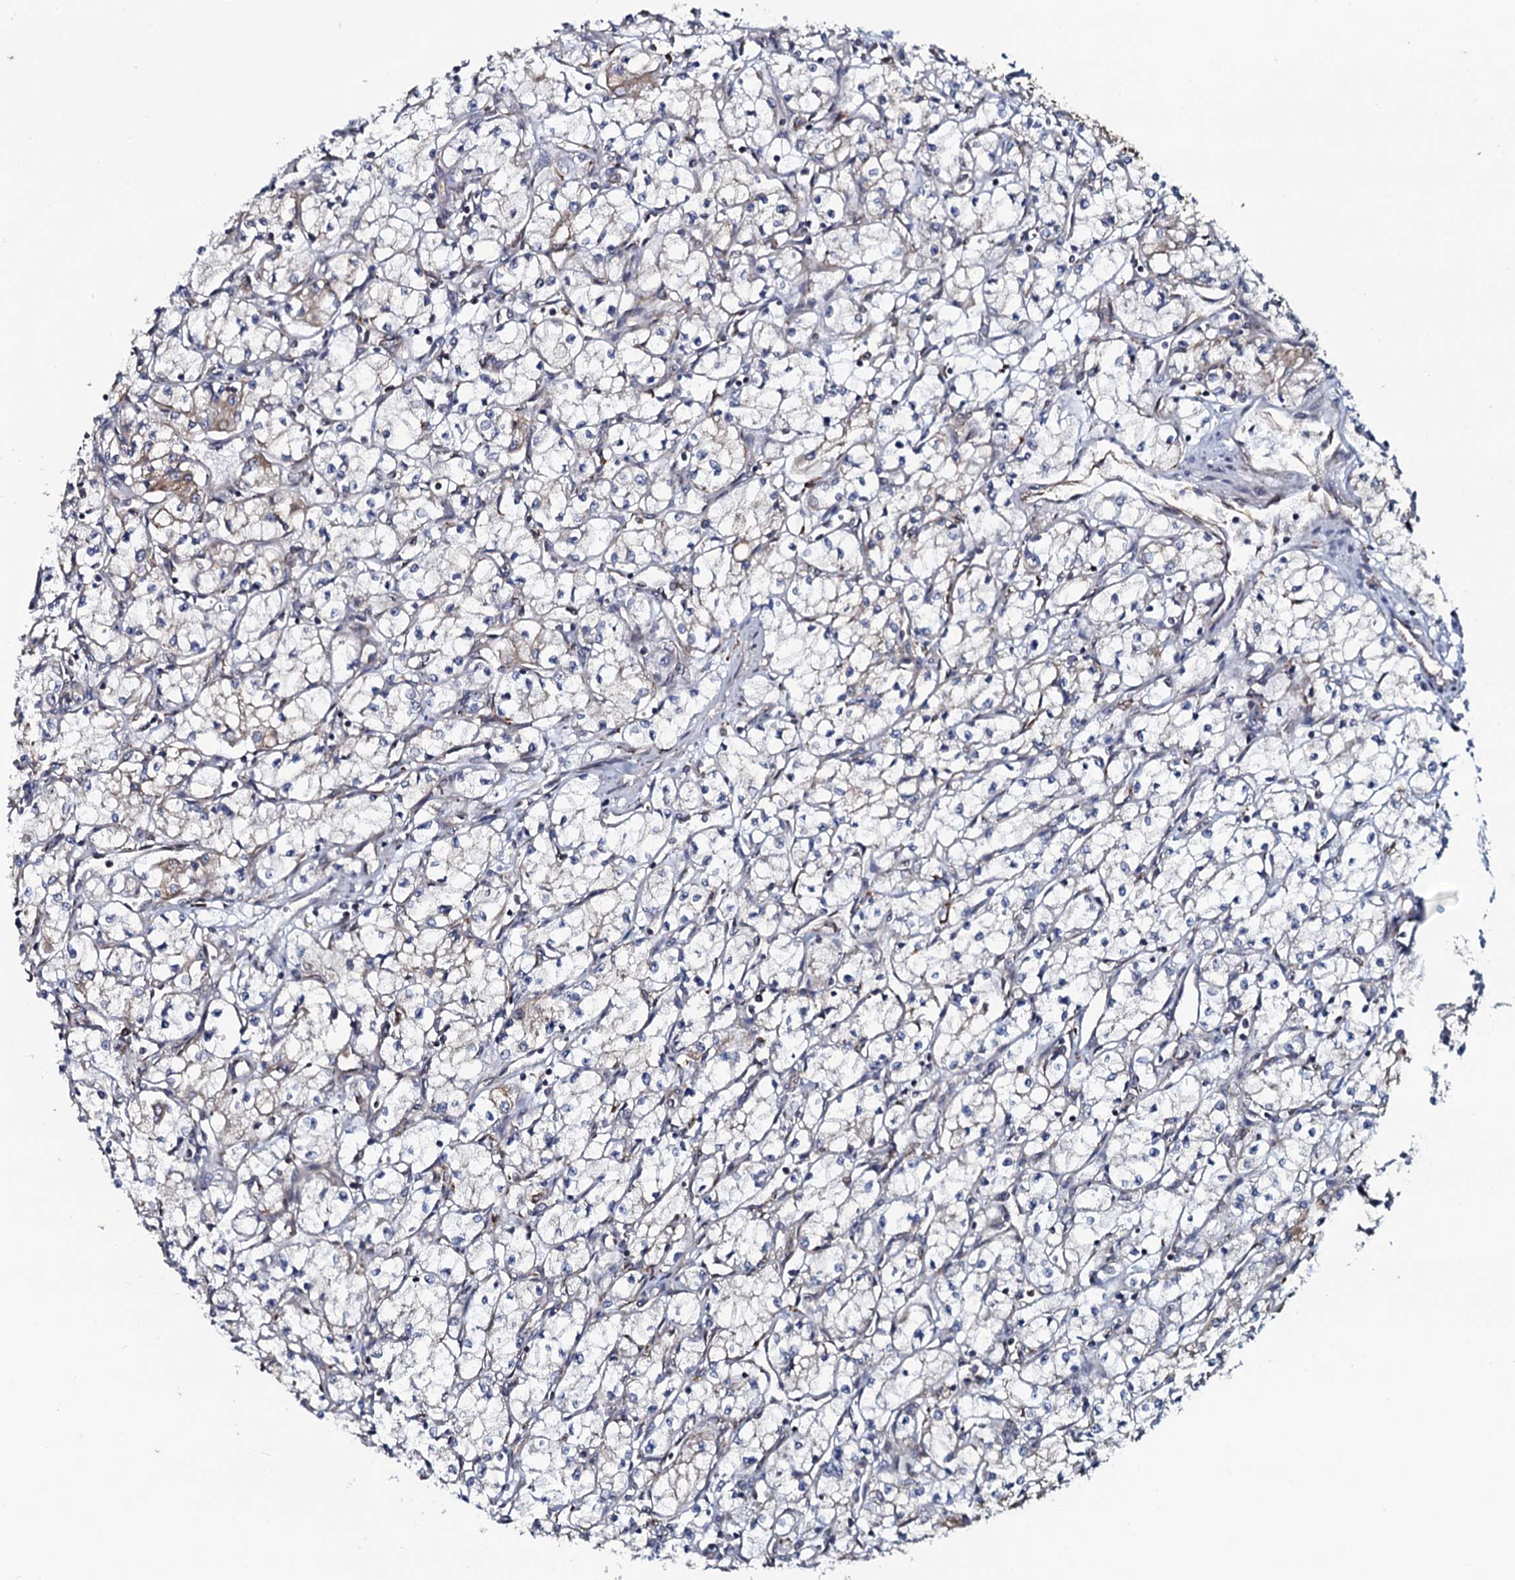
{"staining": {"intensity": "negative", "quantity": "none", "location": "none"}, "tissue": "renal cancer", "cell_type": "Tumor cells", "image_type": "cancer", "snomed": [{"axis": "morphology", "description": "Adenocarcinoma, NOS"}, {"axis": "topography", "description": "Kidney"}], "caption": "Human renal adenocarcinoma stained for a protein using IHC displays no expression in tumor cells.", "gene": "TMEM151A", "patient": {"sex": "male", "age": 59}}